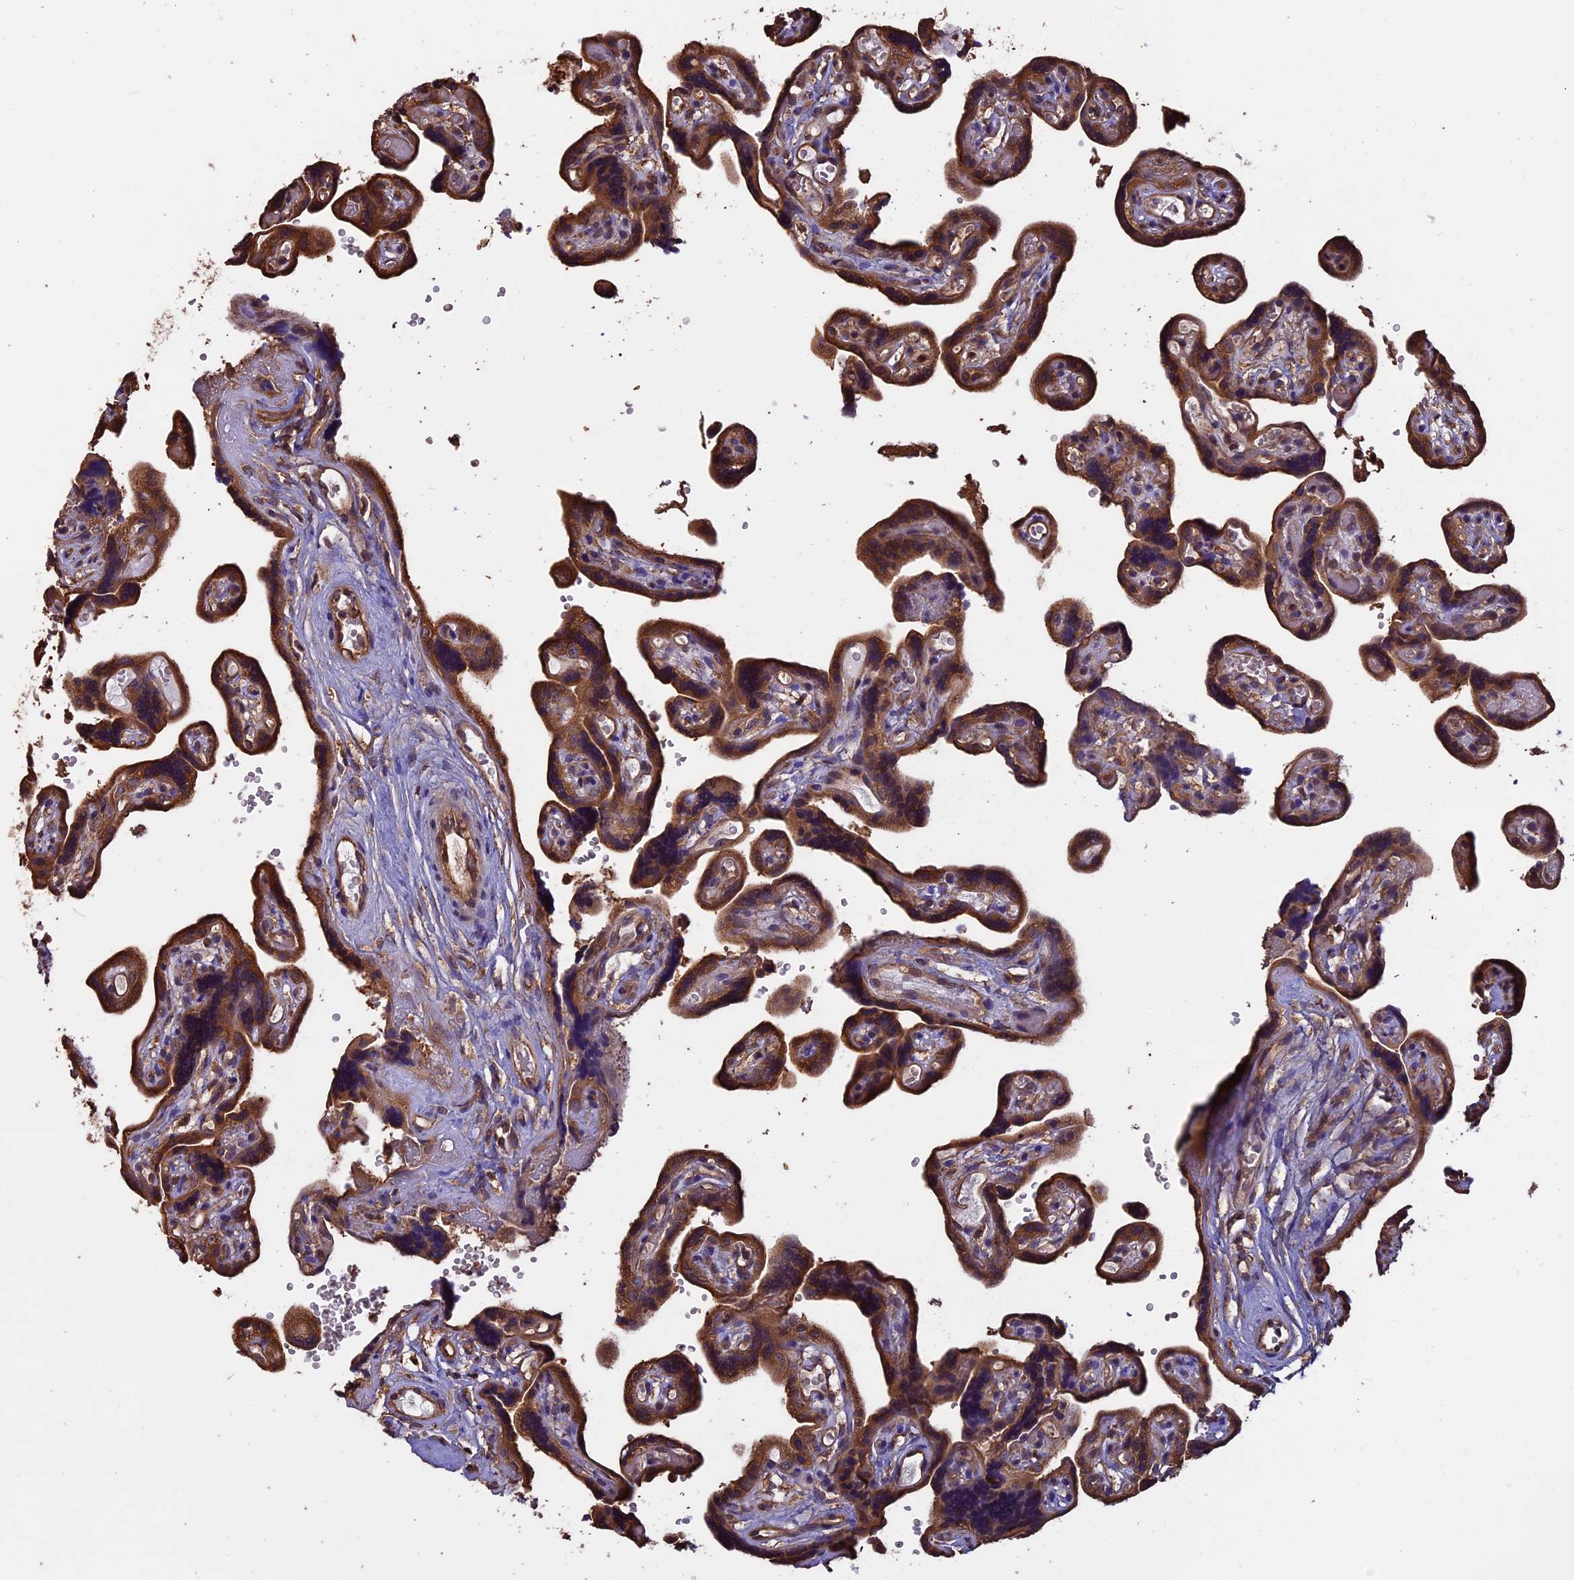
{"staining": {"intensity": "moderate", "quantity": ">75%", "location": "cytoplasmic/membranous"}, "tissue": "placenta", "cell_type": "Decidual cells", "image_type": "normal", "snomed": [{"axis": "morphology", "description": "Normal tissue, NOS"}, {"axis": "topography", "description": "Placenta"}], "caption": "An immunohistochemistry (IHC) image of normal tissue is shown. Protein staining in brown shows moderate cytoplasmic/membranous positivity in placenta within decidual cells.", "gene": "CHMP2A", "patient": {"sex": "female", "age": 30}}